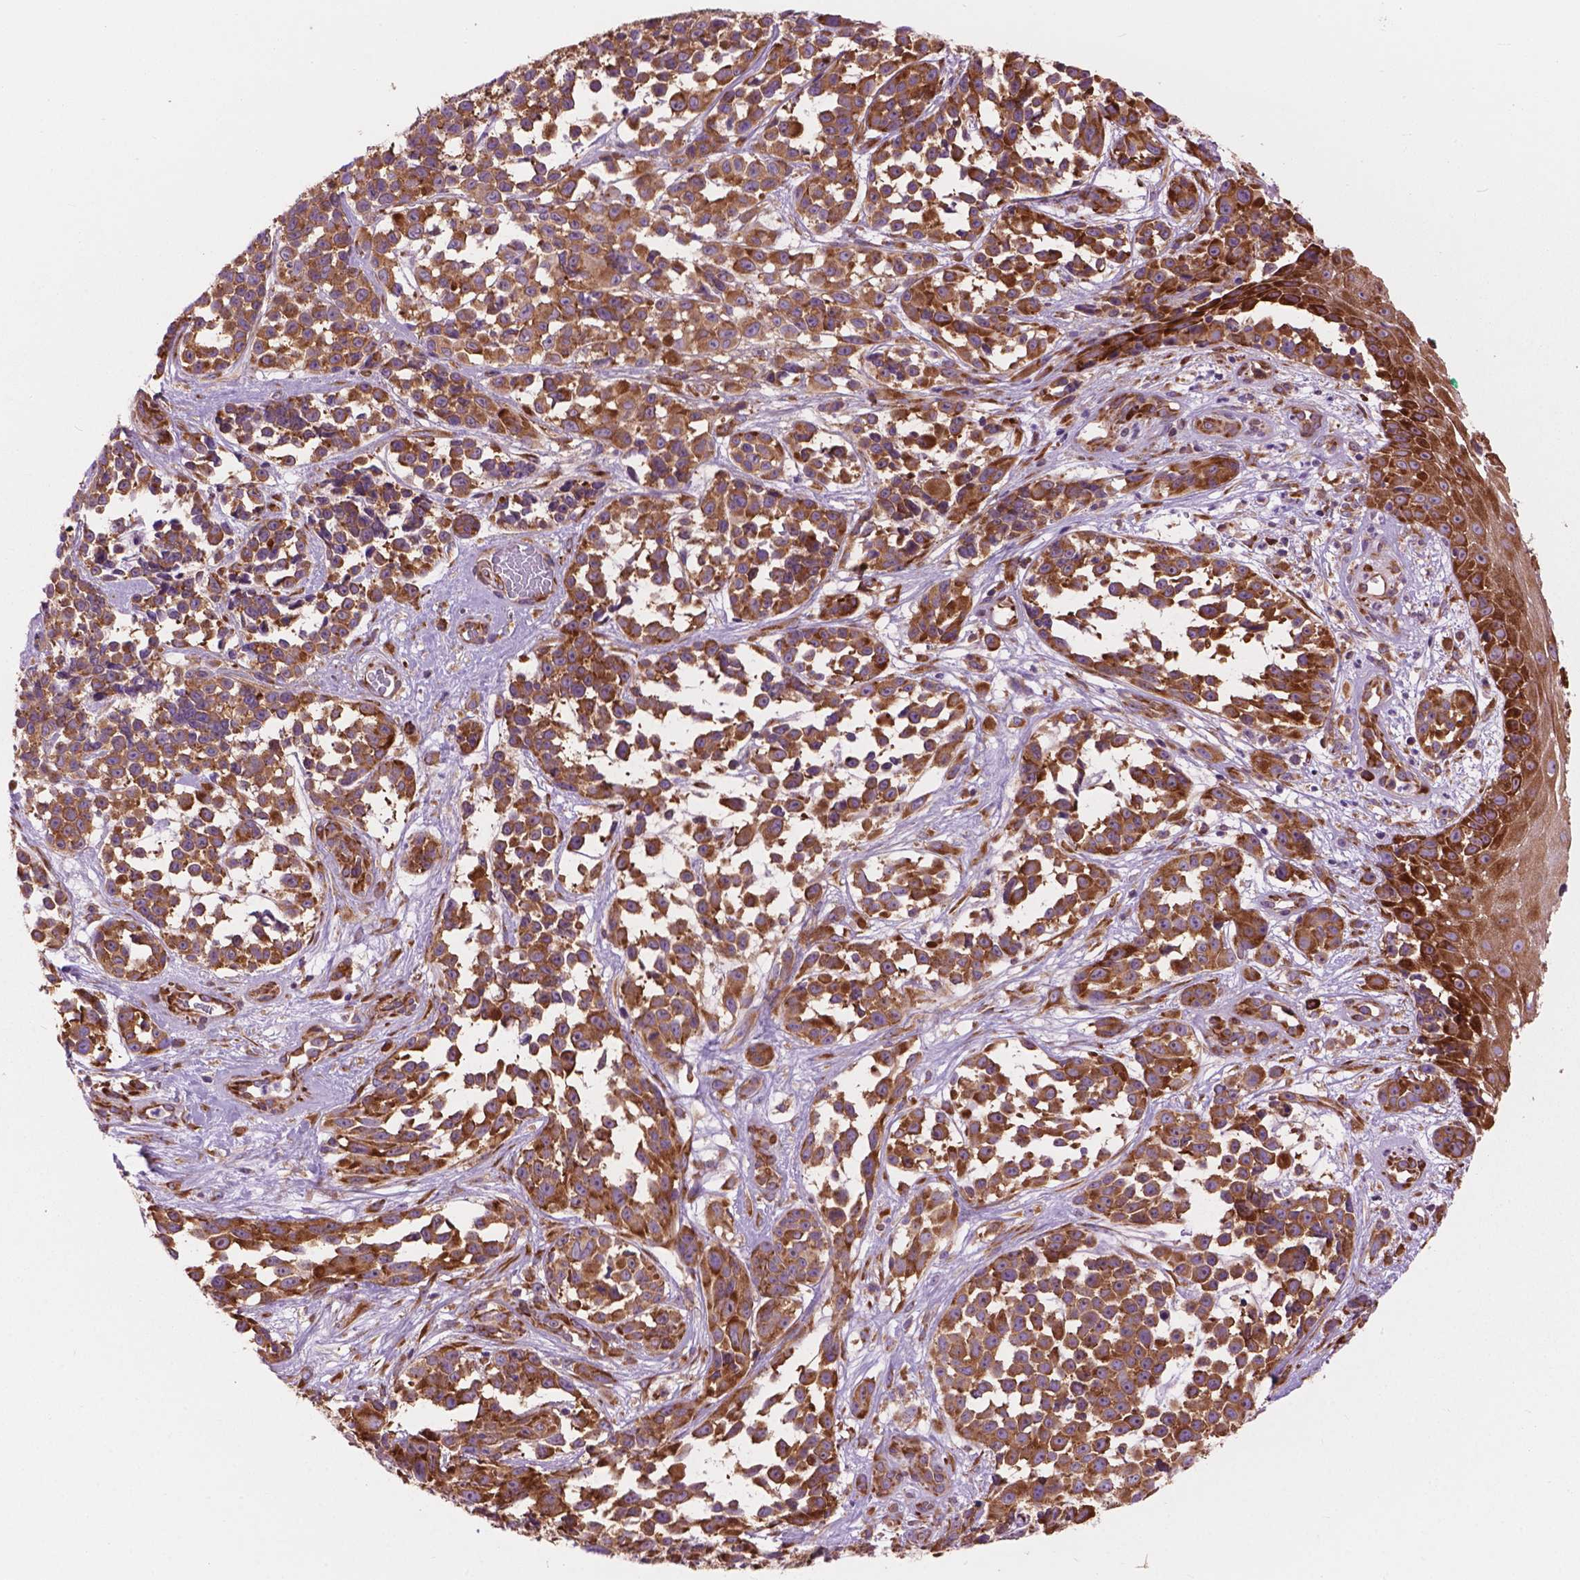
{"staining": {"intensity": "moderate", "quantity": ">75%", "location": "cytoplasmic/membranous"}, "tissue": "melanoma", "cell_type": "Tumor cells", "image_type": "cancer", "snomed": [{"axis": "morphology", "description": "Malignant melanoma, NOS"}, {"axis": "topography", "description": "Skin"}], "caption": "This is an image of immunohistochemistry (IHC) staining of malignant melanoma, which shows moderate expression in the cytoplasmic/membranous of tumor cells.", "gene": "RPL37A", "patient": {"sex": "female", "age": 88}}